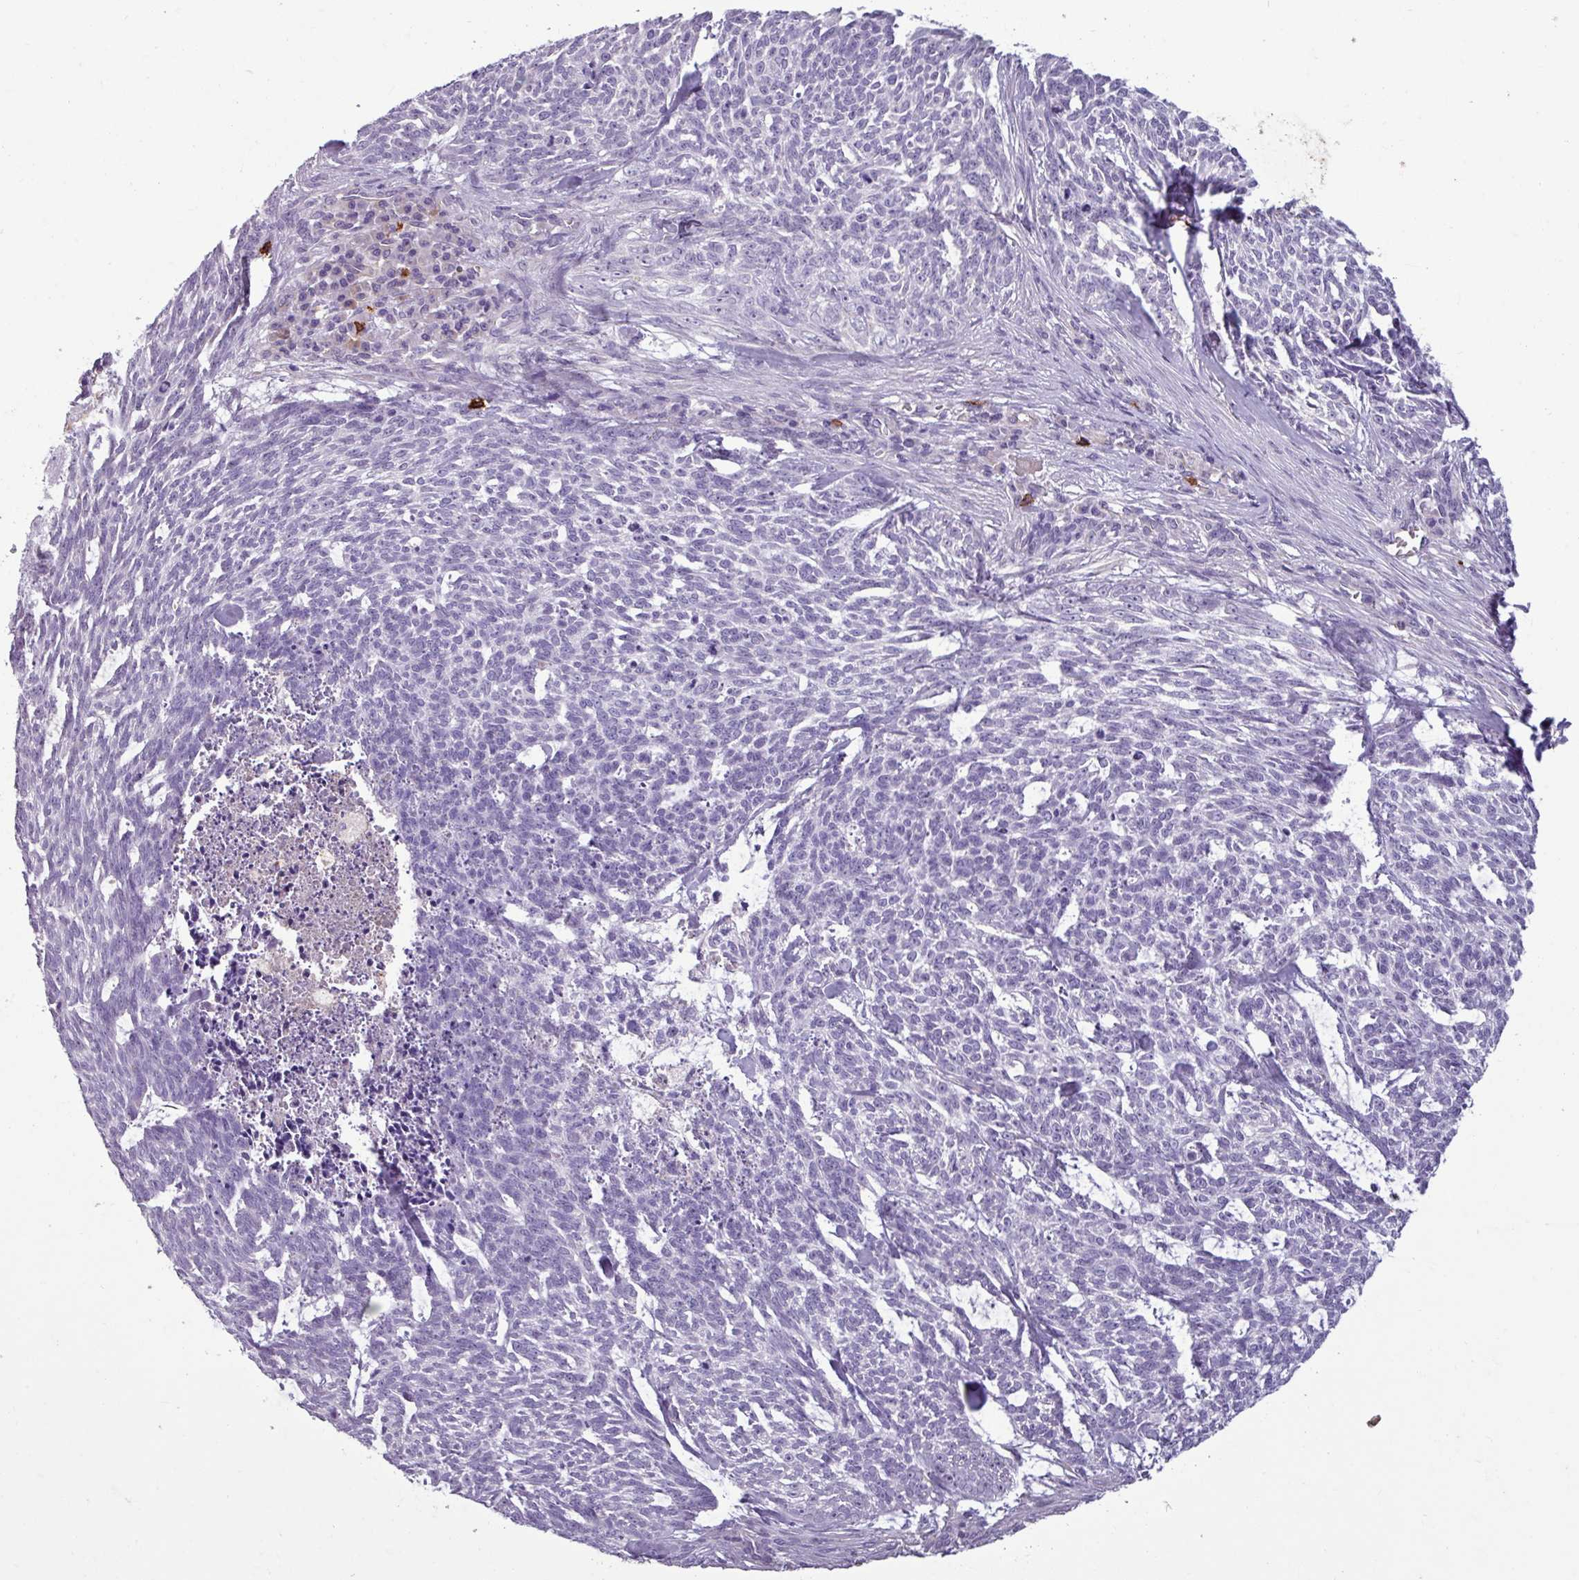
{"staining": {"intensity": "negative", "quantity": "none", "location": "none"}, "tissue": "skin cancer", "cell_type": "Tumor cells", "image_type": "cancer", "snomed": [{"axis": "morphology", "description": "Basal cell carcinoma"}, {"axis": "topography", "description": "Skin"}], "caption": "High power microscopy histopathology image of an IHC micrograph of basal cell carcinoma (skin), revealing no significant staining in tumor cells.", "gene": "CD8A", "patient": {"sex": "female", "age": 93}}